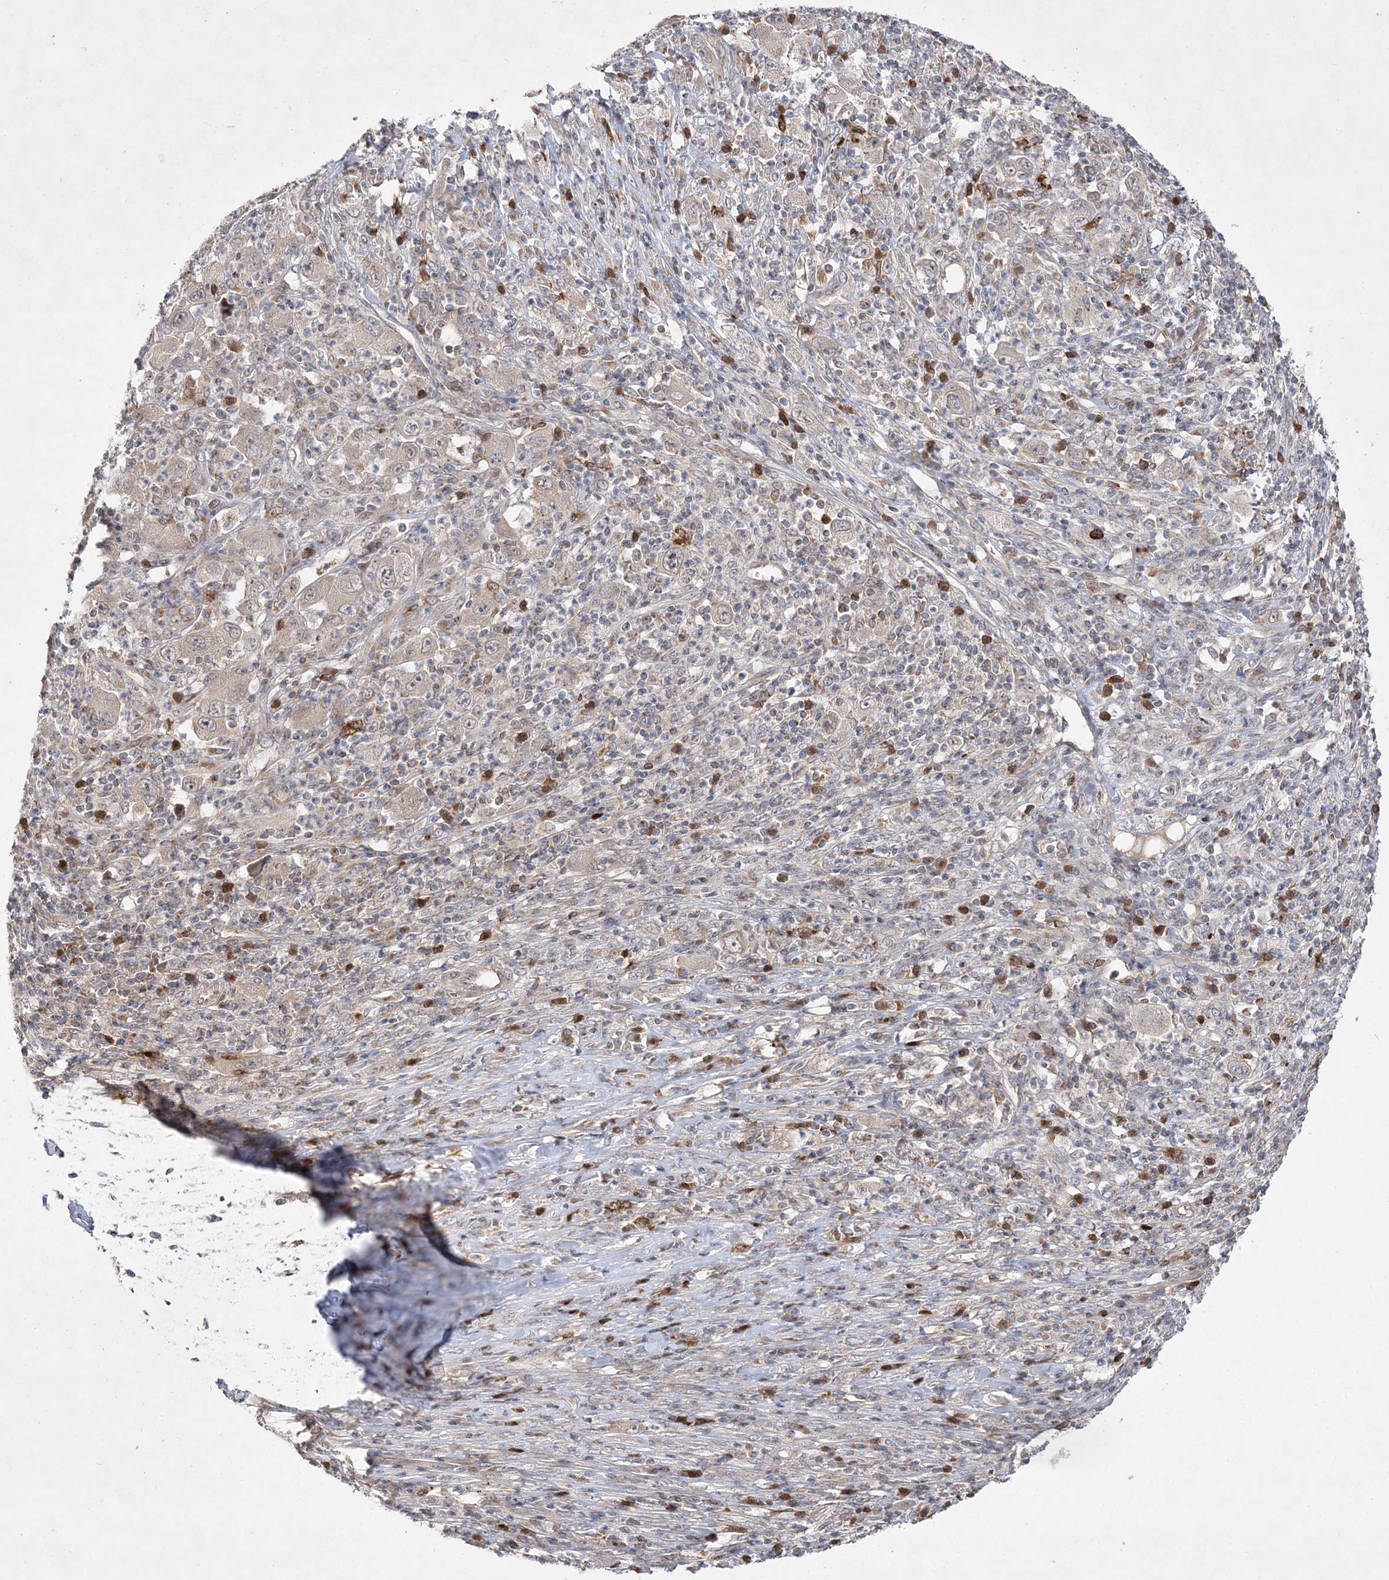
{"staining": {"intensity": "negative", "quantity": "none", "location": "none"}, "tissue": "melanoma", "cell_type": "Tumor cells", "image_type": "cancer", "snomed": [{"axis": "morphology", "description": "Malignant melanoma, Metastatic site"}, {"axis": "topography", "description": "Skin"}], "caption": "The micrograph displays no significant staining in tumor cells of melanoma.", "gene": "CLNK", "patient": {"sex": "female", "age": 56}}